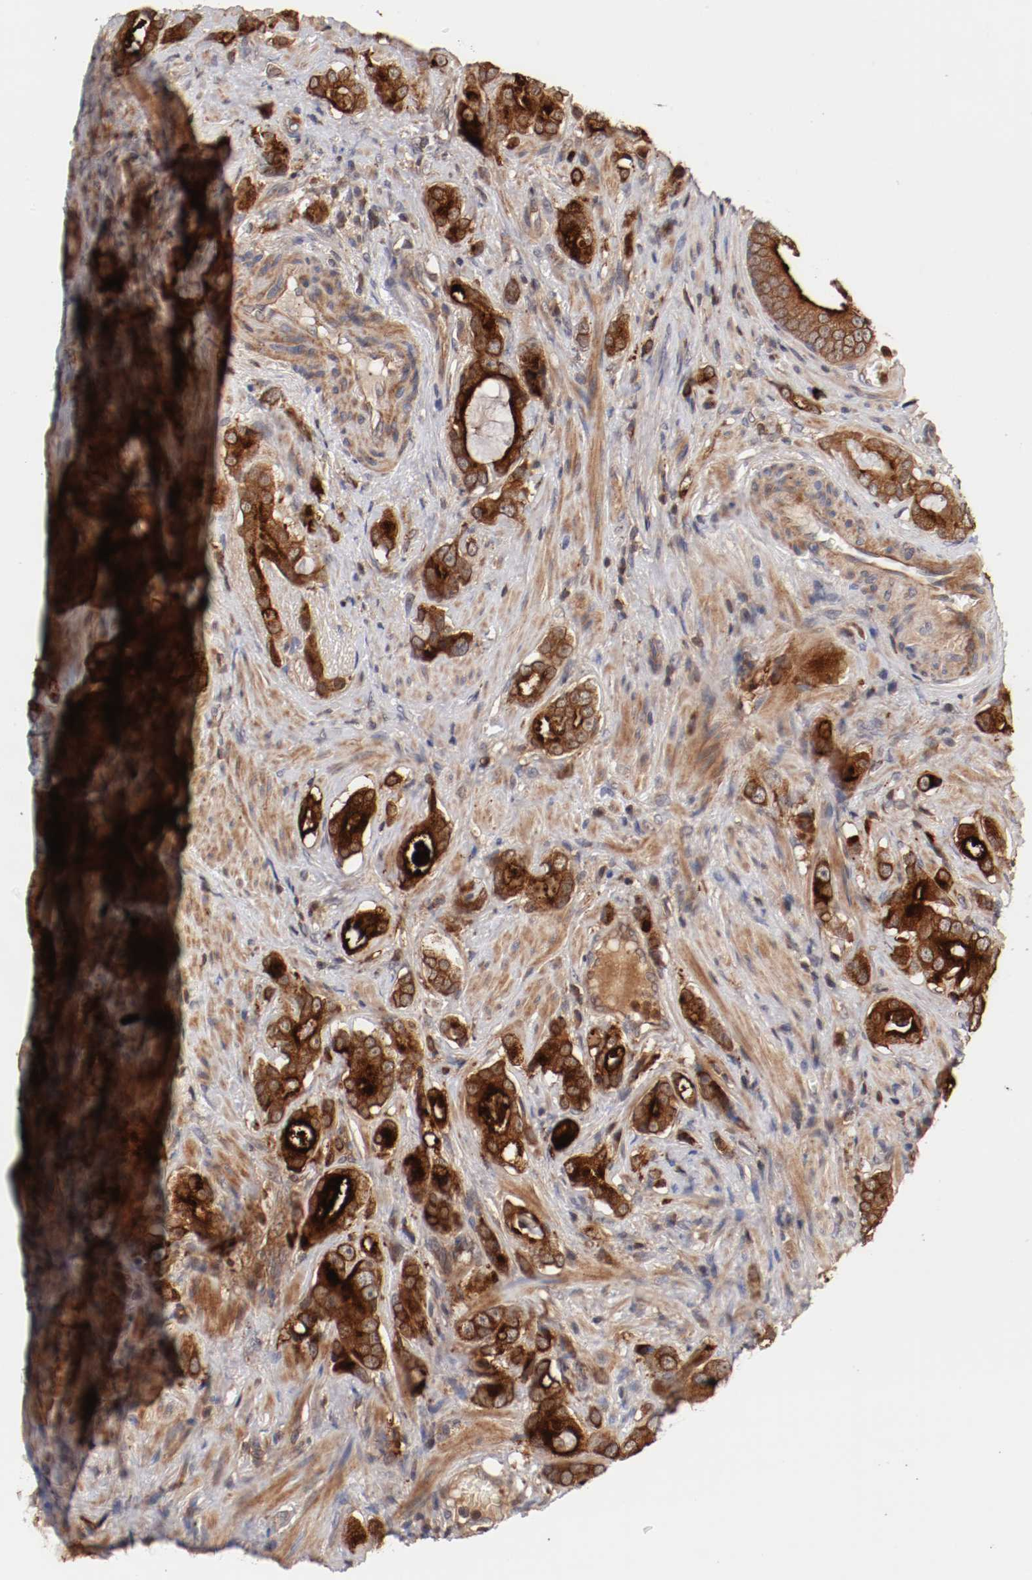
{"staining": {"intensity": "strong", "quantity": ">75%", "location": "cytoplasmic/membranous"}, "tissue": "prostate cancer", "cell_type": "Tumor cells", "image_type": "cancer", "snomed": [{"axis": "morphology", "description": "Adenocarcinoma, Low grade"}, {"axis": "topography", "description": "Prostate"}], "caption": "This is a histology image of immunohistochemistry staining of prostate cancer, which shows strong positivity in the cytoplasmic/membranous of tumor cells.", "gene": "GUF1", "patient": {"sex": "male", "age": 58}}